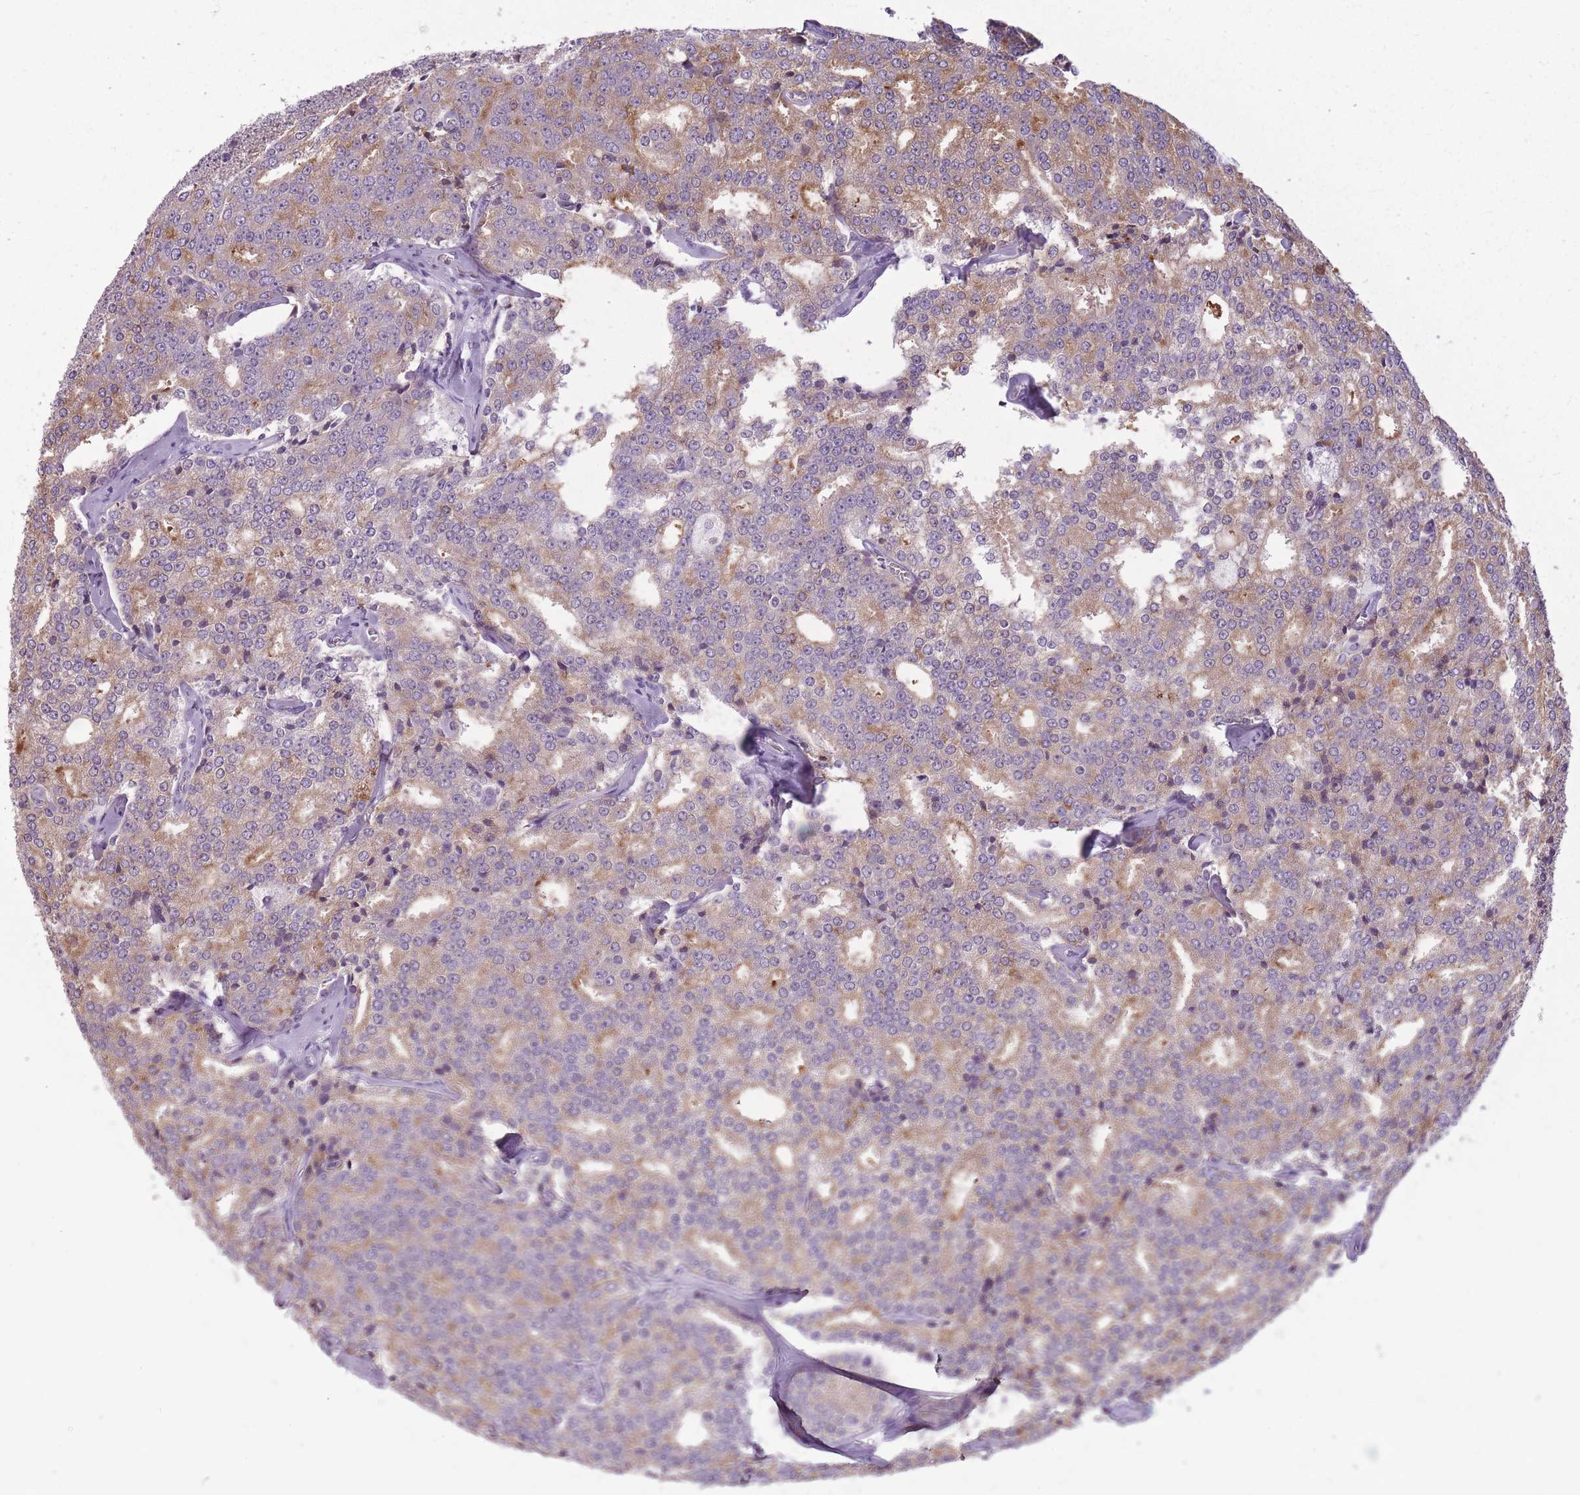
{"staining": {"intensity": "weak", "quantity": "25%-75%", "location": "cytoplasmic/membranous"}, "tissue": "prostate cancer", "cell_type": "Tumor cells", "image_type": "cancer", "snomed": [{"axis": "morphology", "description": "Adenocarcinoma, Low grade"}, {"axis": "topography", "description": "Prostate"}], "caption": "This micrograph demonstrates IHC staining of adenocarcinoma (low-grade) (prostate), with low weak cytoplasmic/membranous staining in about 25%-75% of tumor cells.", "gene": "GOLGA6D", "patient": {"sex": "male", "age": 60}}